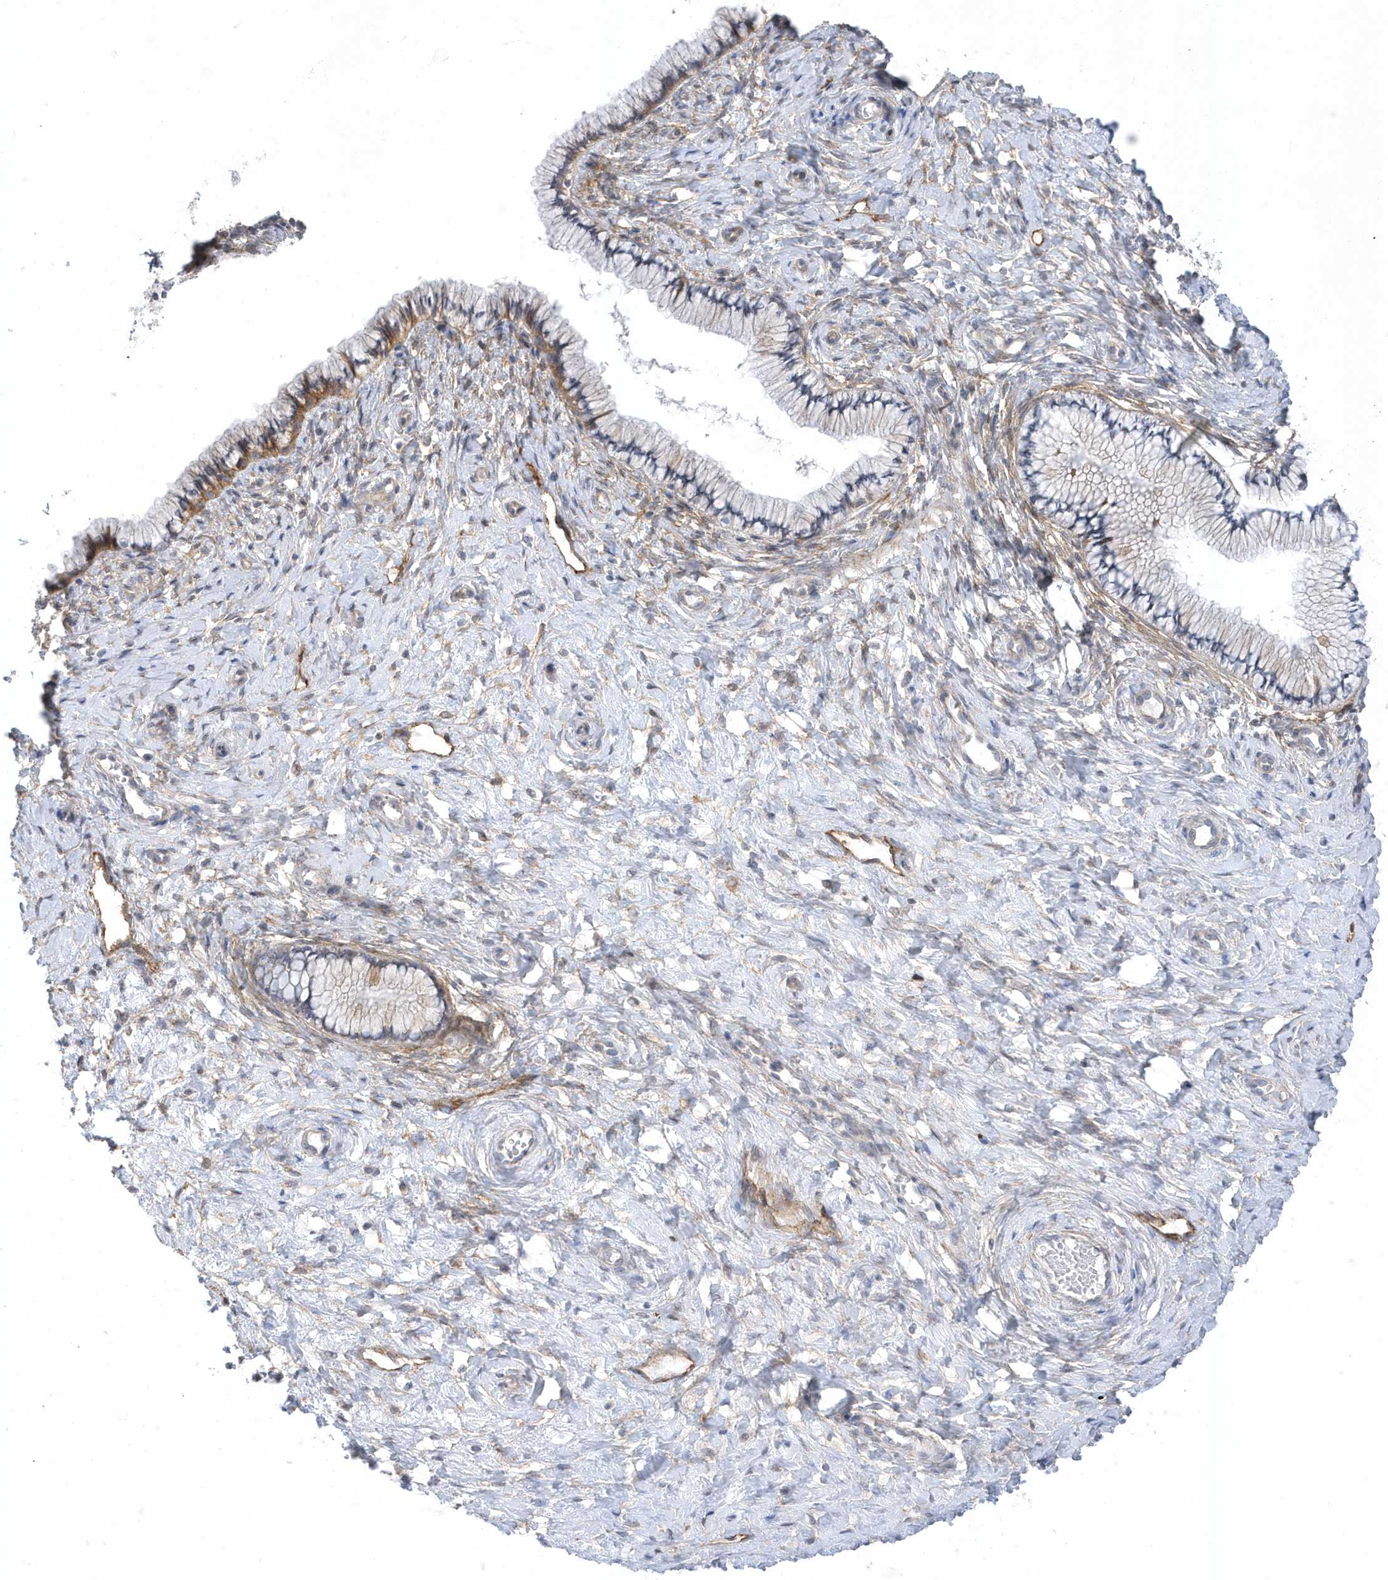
{"staining": {"intensity": "moderate", "quantity": "<25%", "location": "cytoplasmic/membranous"}, "tissue": "cervix", "cell_type": "Glandular cells", "image_type": "normal", "snomed": [{"axis": "morphology", "description": "Normal tissue, NOS"}, {"axis": "topography", "description": "Cervix"}], "caption": "Brown immunohistochemical staining in unremarkable human cervix demonstrates moderate cytoplasmic/membranous expression in about <25% of glandular cells.", "gene": "ANAPC1", "patient": {"sex": "female", "age": 36}}